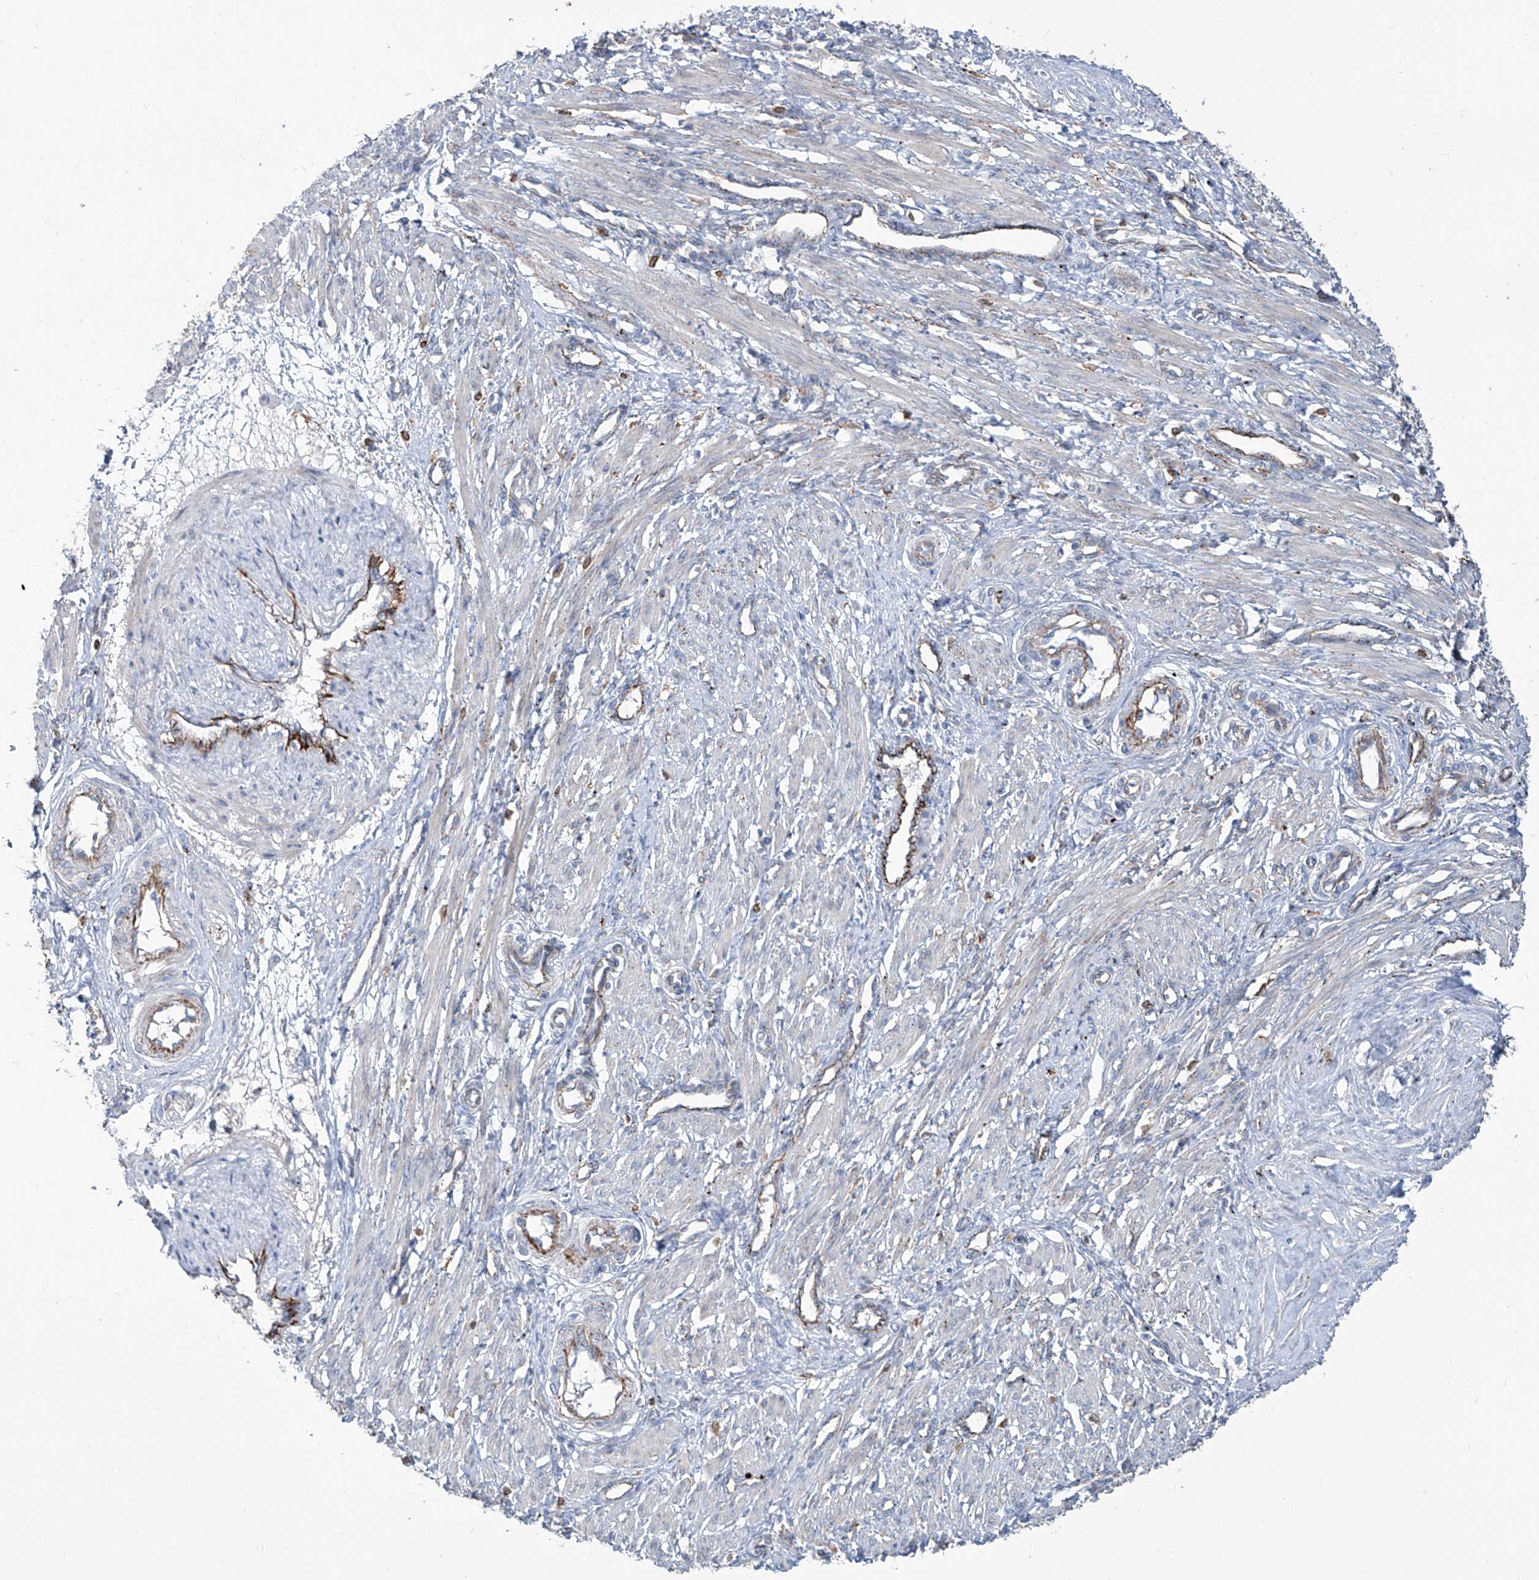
{"staining": {"intensity": "negative", "quantity": "none", "location": "none"}, "tissue": "smooth muscle", "cell_type": "Smooth muscle cells", "image_type": "normal", "snomed": [{"axis": "morphology", "description": "Normal tissue, NOS"}, {"axis": "topography", "description": "Endometrium"}], "caption": "Immunohistochemistry (IHC) image of unremarkable human smooth muscle stained for a protein (brown), which shows no positivity in smooth muscle cells. Nuclei are stained in blue.", "gene": "CDH5", "patient": {"sex": "female", "age": 33}}